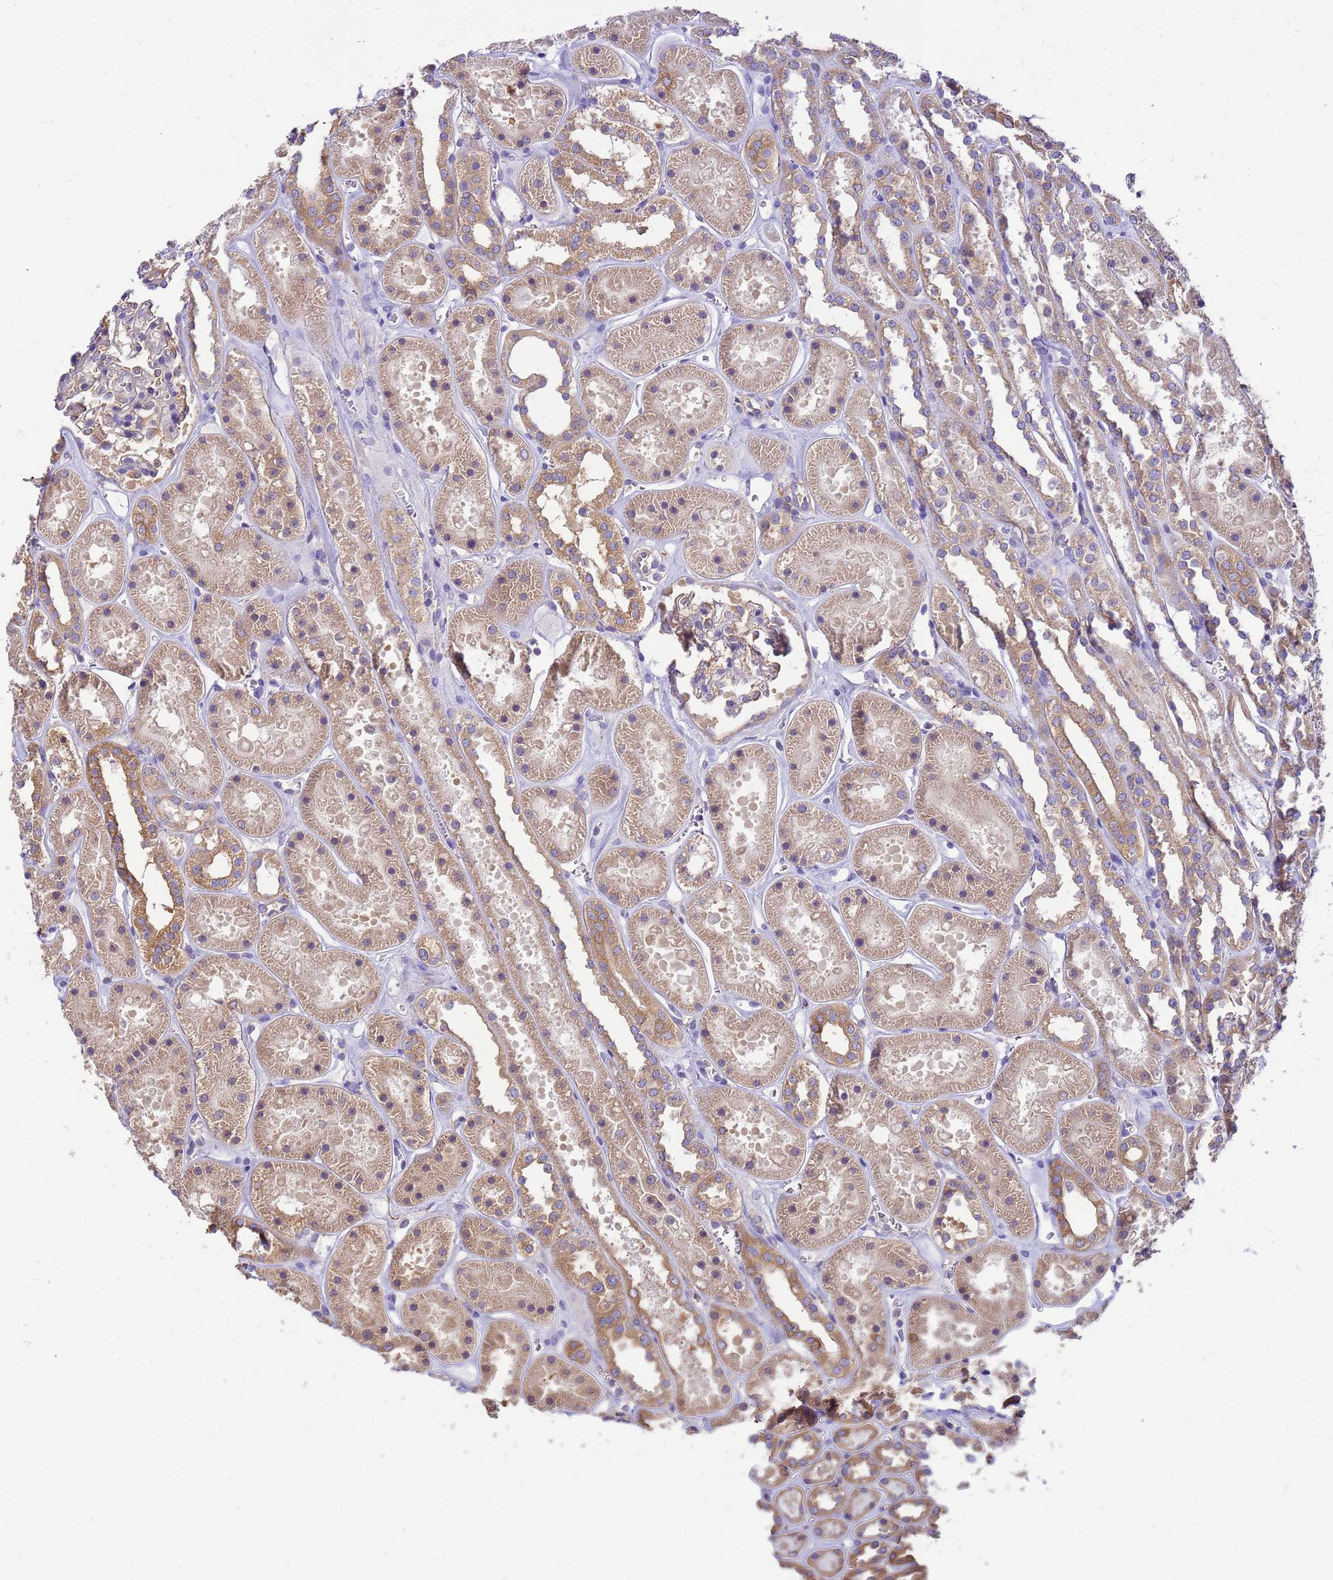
{"staining": {"intensity": "weak", "quantity": "25%-75%", "location": "cytoplasmic/membranous"}, "tissue": "kidney", "cell_type": "Cells in glomeruli", "image_type": "normal", "snomed": [{"axis": "morphology", "description": "Normal tissue, NOS"}, {"axis": "topography", "description": "Kidney"}], "caption": "Unremarkable kidney was stained to show a protein in brown. There is low levels of weak cytoplasmic/membranous expression in about 25%-75% of cells in glomeruli. The staining was performed using DAB (3,3'-diaminobenzidine) to visualize the protein expression in brown, while the nuclei were stained in blue with hematoxylin (Magnification: 20x).", "gene": "ENSG00000198211", "patient": {"sex": "female", "age": 41}}